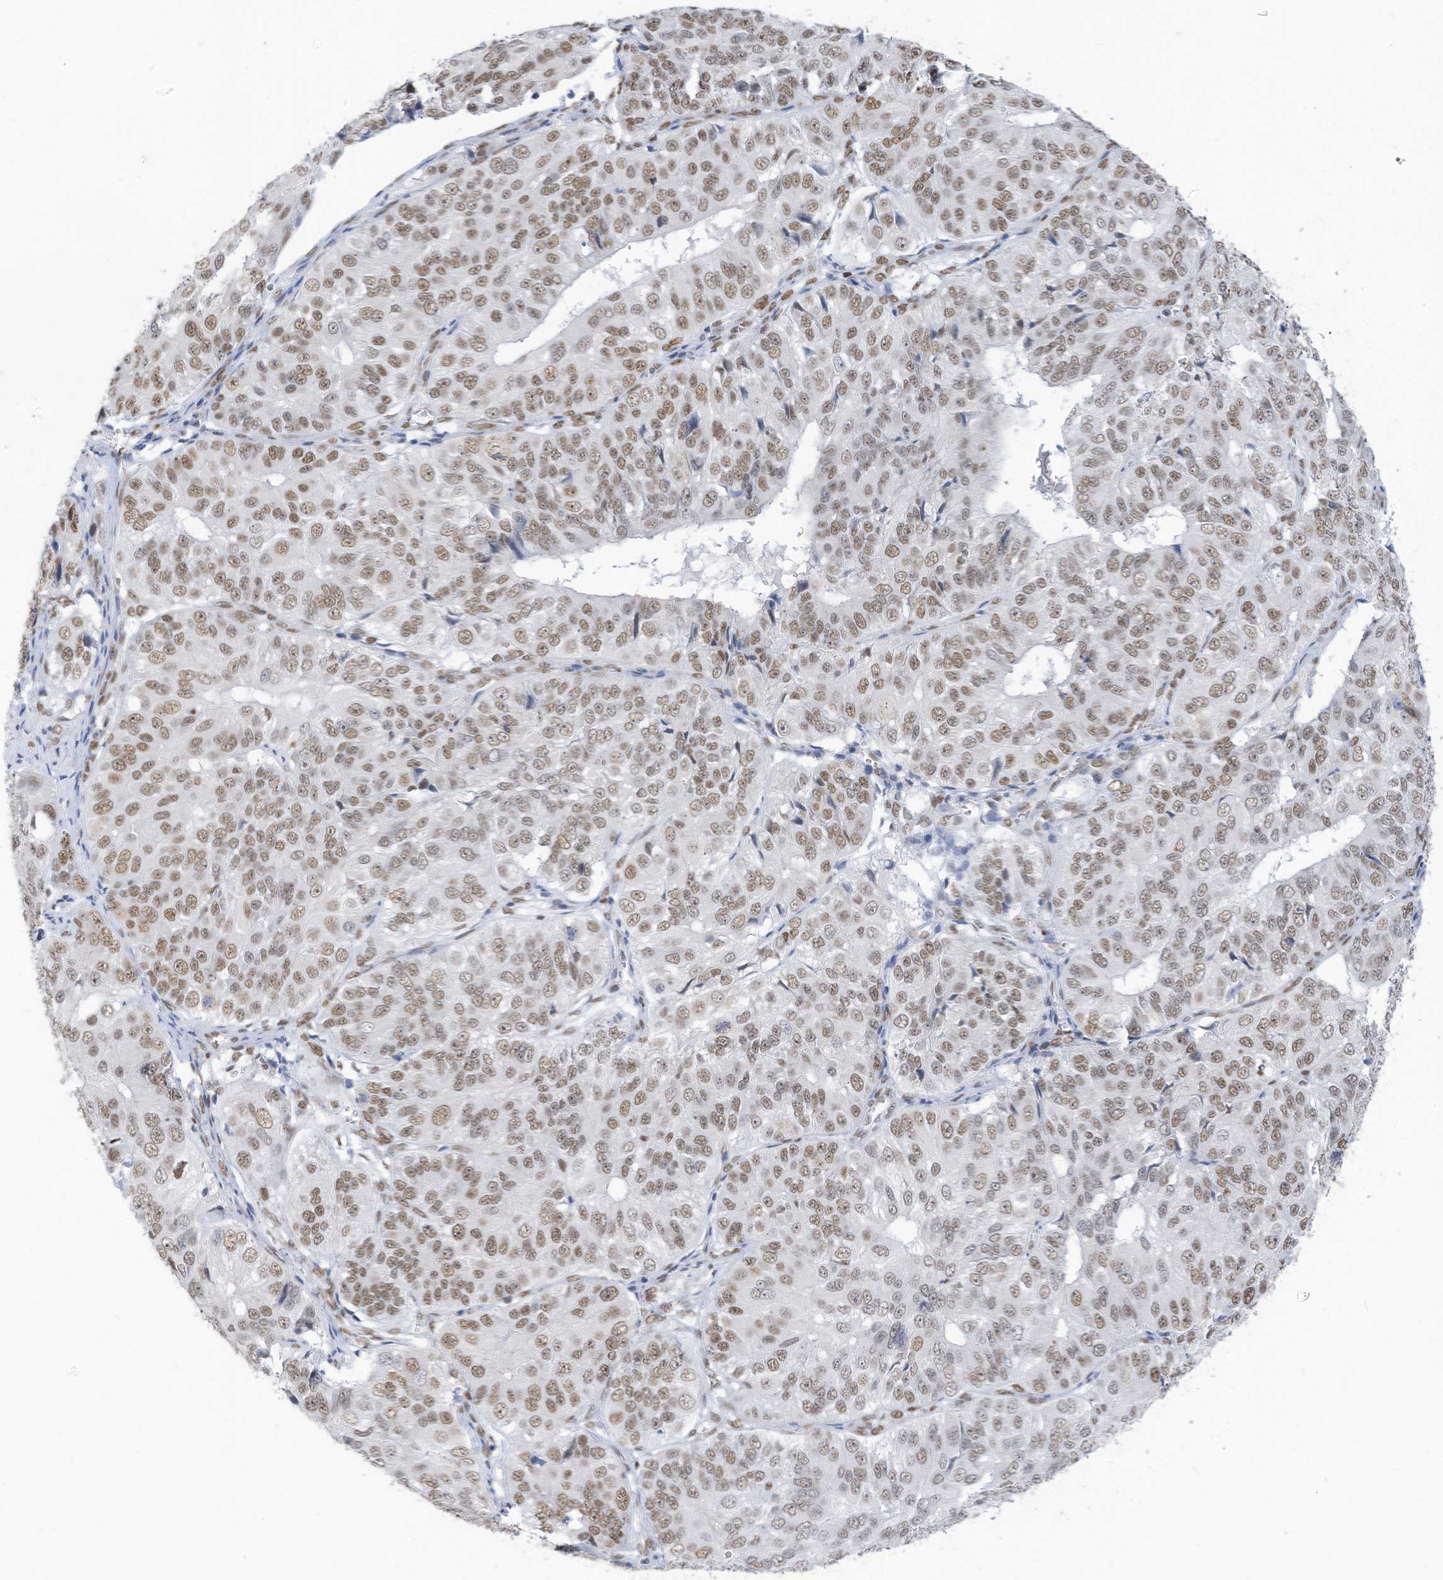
{"staining": {"intensity": "moderate", "quantity": ">75%", "location": "nuclear"}, "tissue": "ovarian cancer", "cell_type": "Tumor cells", "image_type": "cancer", "snomed": [{"axis": "morphology", "description": "Carcinoma, endometroid"}, {"axis": "topography", "description": "Ovary"}], "caption": "Protein expression analysis of endometroid carcinoma (ovarian) displays moderate nuclear positivity in approximately >75% of tumor cells.", "gene": "KHSRP", "patient": {"sex": "female", "age": 51}}